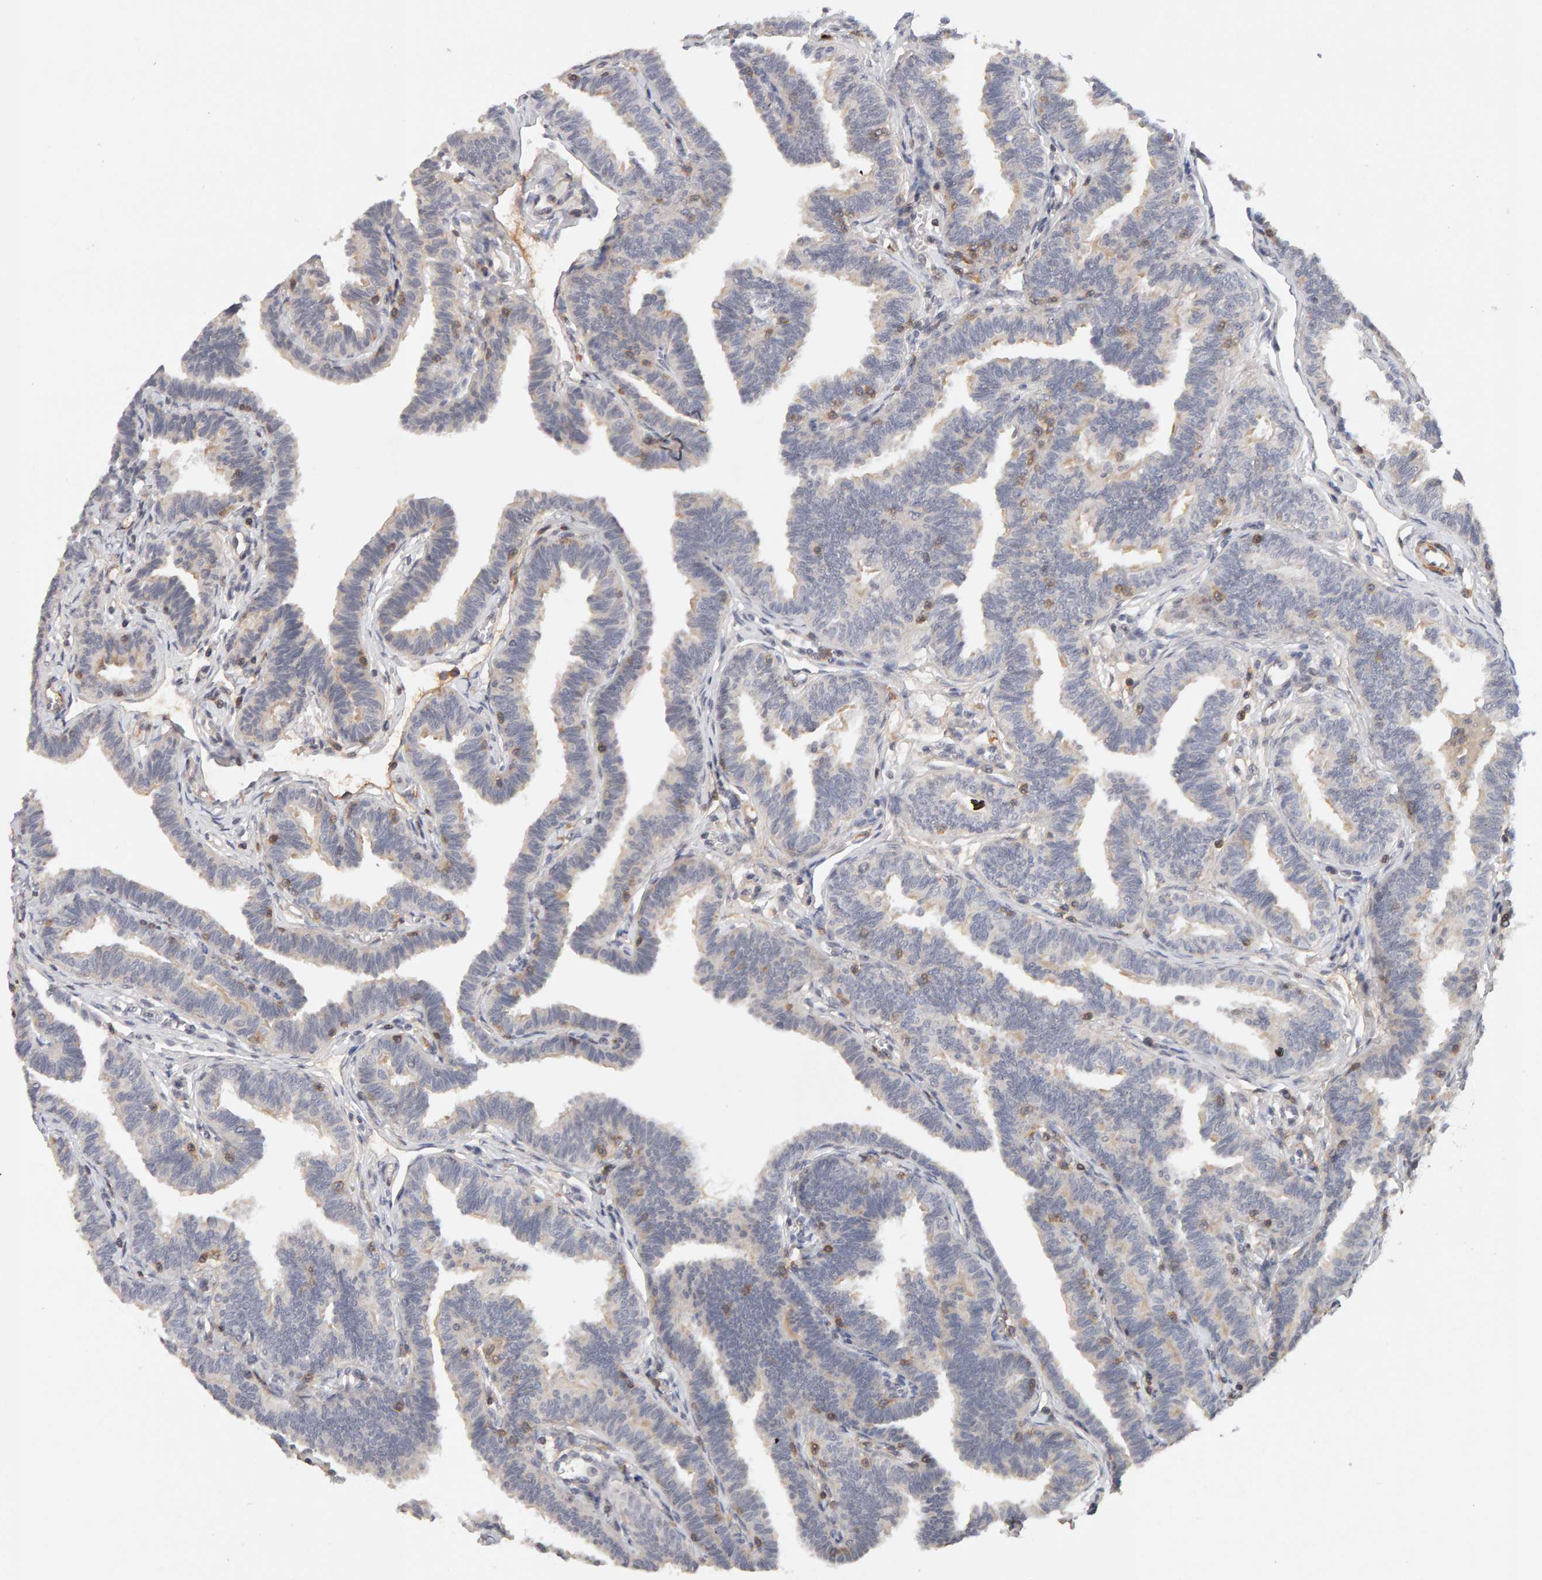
{"staining": {"intensity": "weak", "quantity": "25%-75%", "location": "cytoplasmic/membranous"}, "tissue": "fallopian tube", "cell_type": "Glandular cells", "image_type": "normal", "snomed": [{"axis": "morphology", "description": "Normal tissue, NOS"}, {"axis": "topography", "description": "Fallopian tube"}, {"axis": "topography", "description": "Ovary"}], "caption": "Glandular cells exhibit weak cytoplasmic/membranous positivity in approximately 25%-75% of cells in unremarkable fallopian tube. The protein of interest is shown in brown color, while the nuclei are stained blue.", "gene": "NUDCD1", "patient": {"sex": "female", "age": 23}}